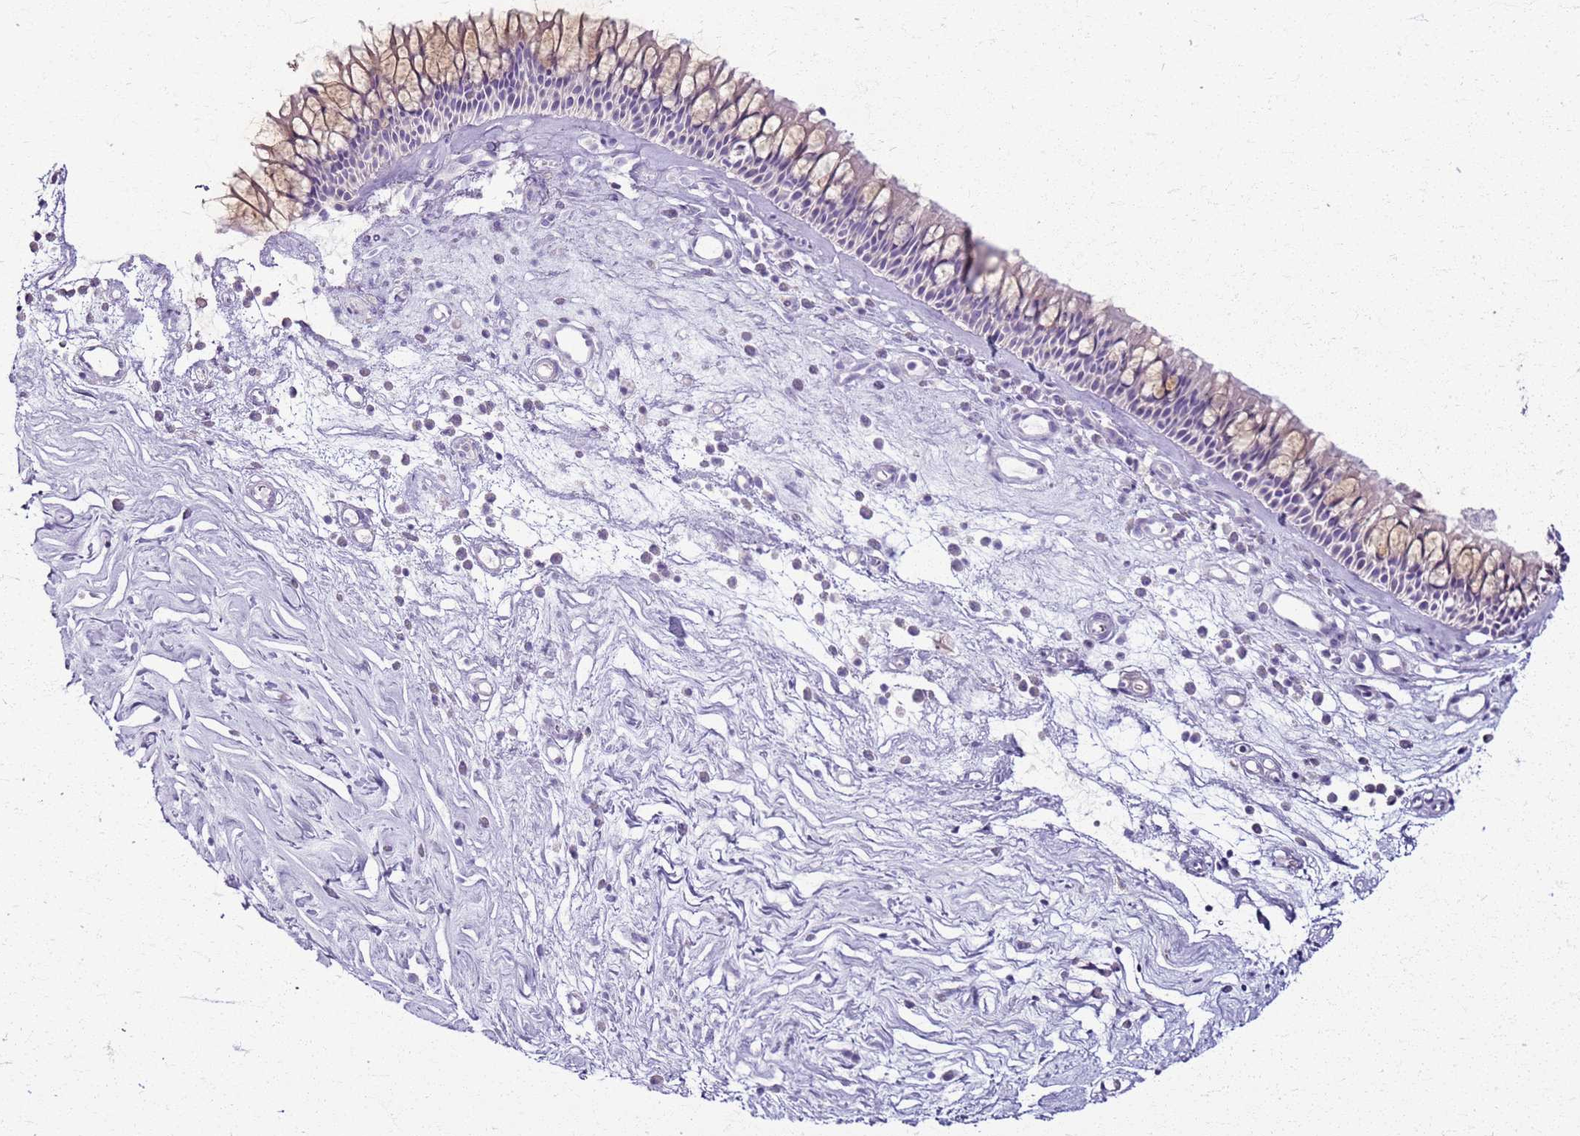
{"staining": {"intensity": "weak", "quantity": ">75%", "location": "cytoplasmic/membranous"}, "tissue": "nasopharynx", "cell_type": "Respiratory epithelial cells", "image_type": "normal", "snomed": [{"axis": "morphology", "description": "Normal tissue, NOS"}, {"axis": "morphology", "description": "Inflammation, NOS"}, {"axis": "morphology", "description": "Malignant melanoma, Metastatic site"}, {"axis": "topography", "description": "Nasopharynx"}], "caption": "High-power microscopy captured an immunohistochemistry photomicrograph of unremarkable nasopharynx, revealing weak cytoplasmic/membranous staining in about >75% of respiratory epithelial cells. (Stains: DAB in brown, nuclei in blue, Microscopy: brightfield microscopy at high magnification).", "gene": "CSRP3", "patient": {"sex": "male", "age": 70}}